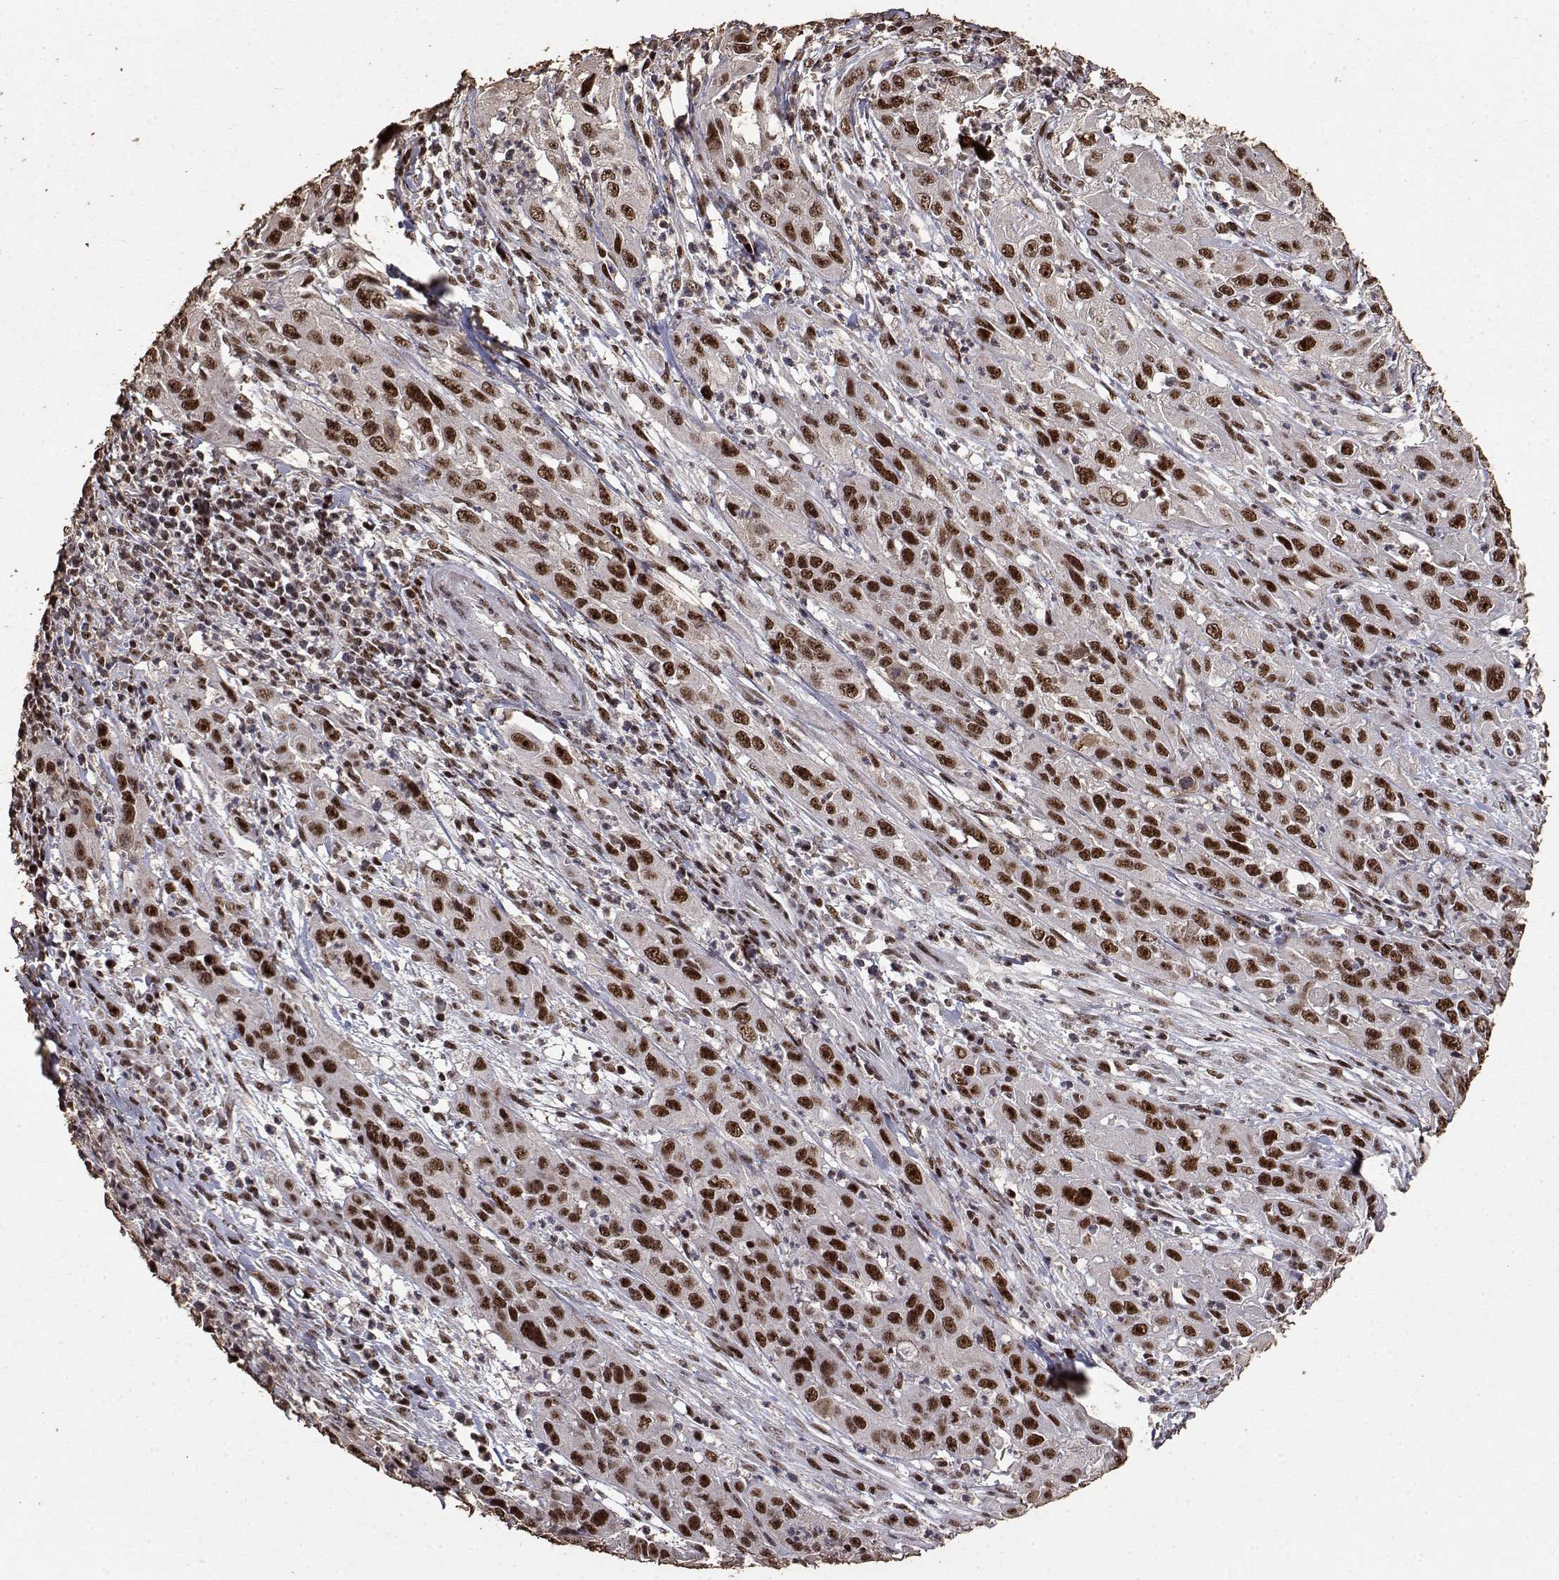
{"staining": {"intensity": "strong", "quantity": ">75%", "location": "nuclear"}, "tissue": "cervical cancer", "cell_type": "Tumor cells", "image_type": "cancer", "snomed": [{"axis": "morphology", "description": "Squamous cell carcinoma, NOS"}, {"axis": "topography", "description": "Cervix"}], "caption": "Human cervical squamous cell carcinoma stained with a protein marker displays strong staining in tumor cells.", "gene": "TOE1", "patient": {"sex": "female", "age": 32}}